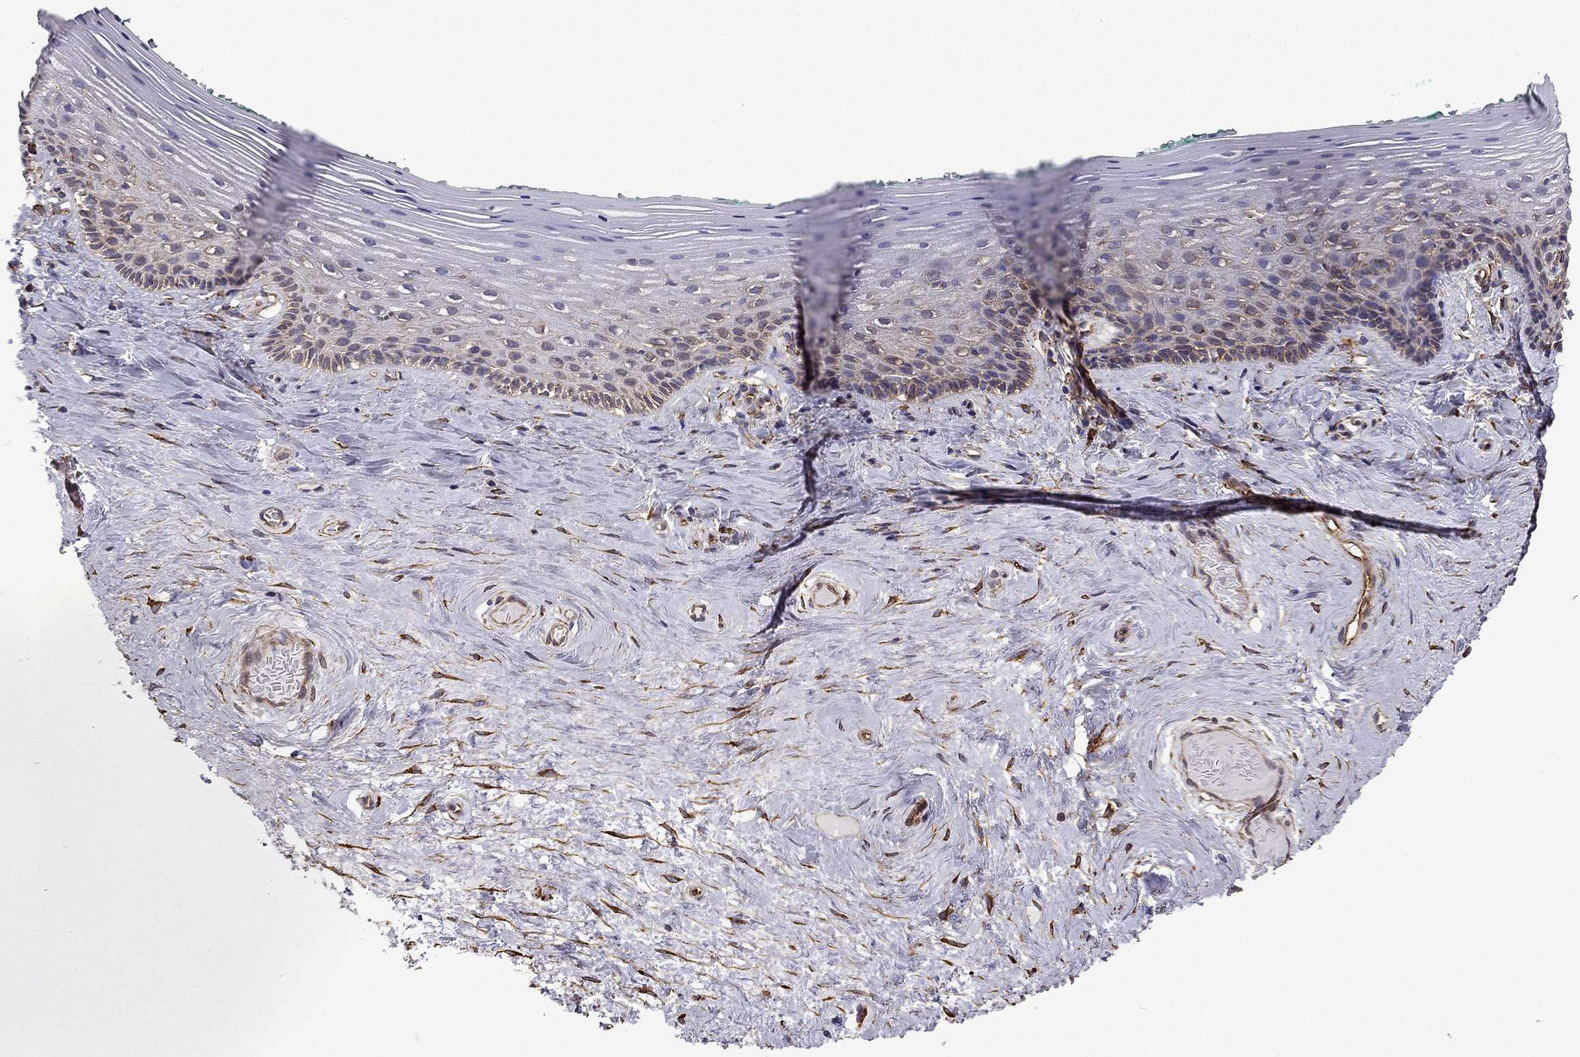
{"staining": {"intensity": "moderate", "quantity": ">75%", "location": "cytoplasmic/membranous"}, "tissue": "vagina", "cell_type": "Squamous epithelial cells", "image_type": "normal", "snomed": [{"axis": "morphology", "description": "Normal tissue, NOS"}, {"axis": "topography", "description": "Vagina"}], "caption": "About >75% of squamous epithelial cells in benign human vagina exhibit moderate cytoplasmic/membranous protein expression as visualized by brown immunohistochemical staining.", "gene": "MAP4", "patient": {"sex": "female", "age": 45}}